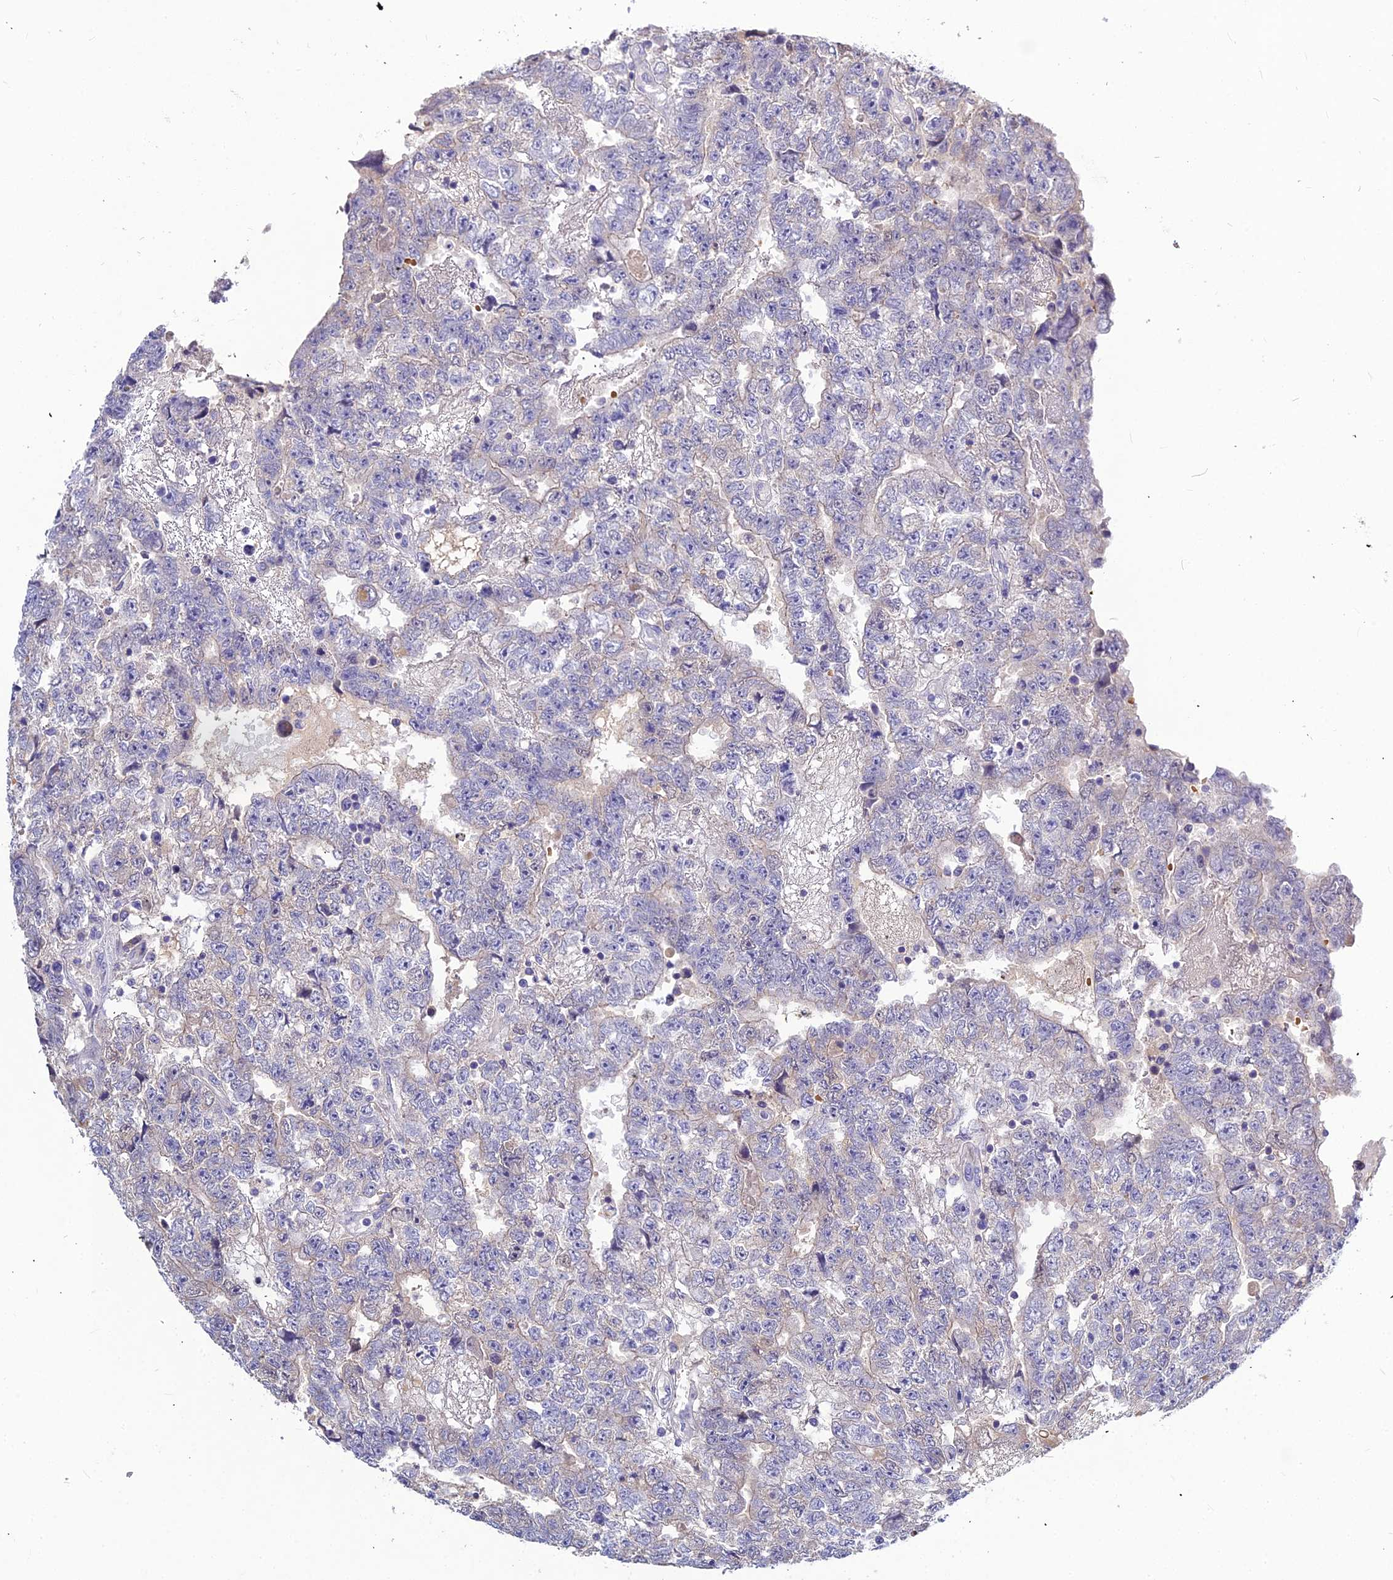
{"staining": {"intensity": "negative", "quantity": "none", "location": "none"}, "tissue": "testis cancer", "cell_type": "Tumor cells", "image_type": "cancer", "snomed": [{"axis": "morphology", "description": "Carcinoma, Embryonal, NOS"}, {"axis": "topography", "description": "Testis"}], "caption": "Immunohistochemical staining of human testis cancer exhibits no significant expression in tumor cells.", "gene": "DMRTA1", "patient": {"sex": "male", "age": 25}}